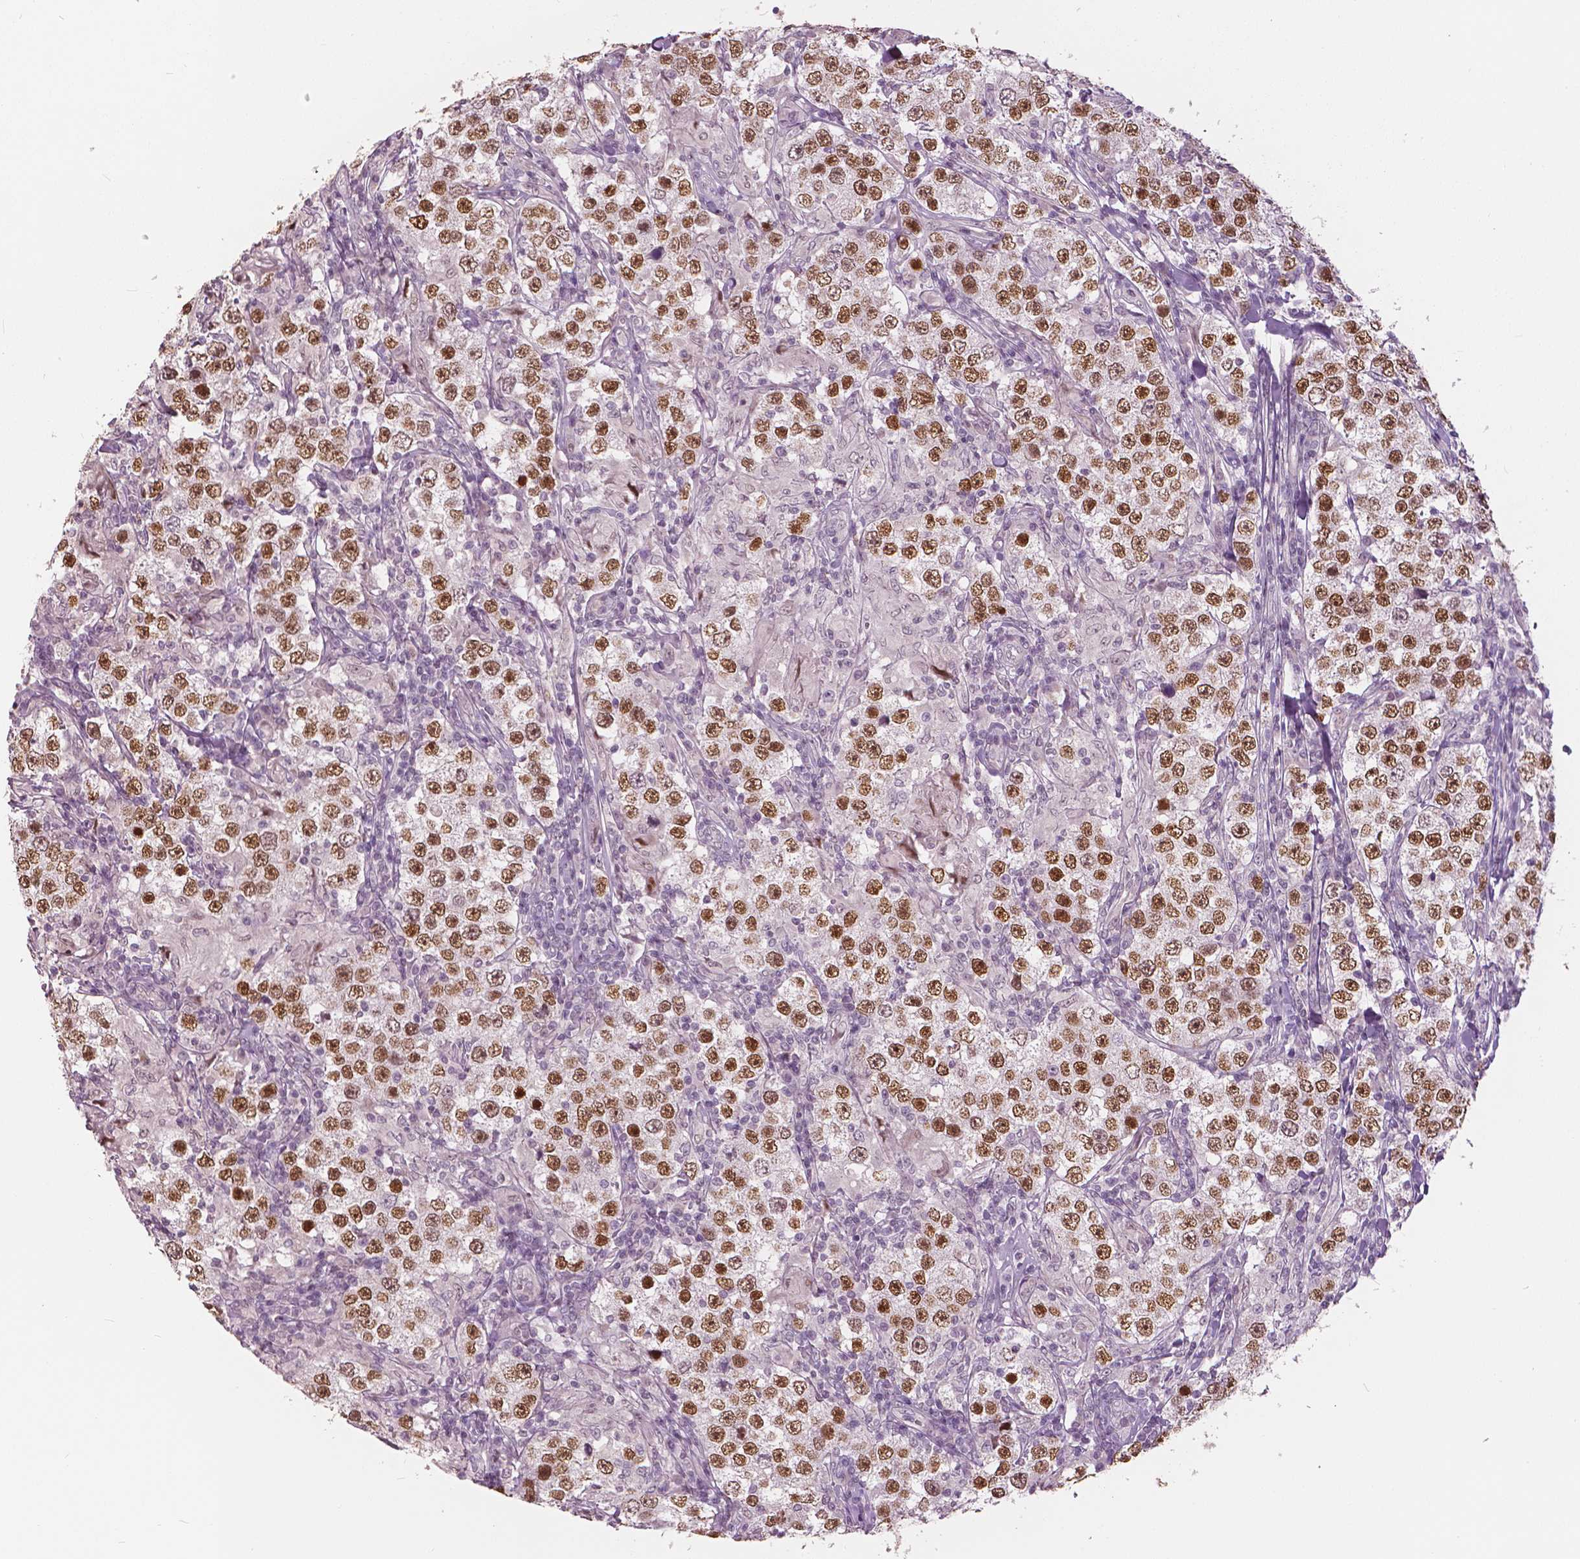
{"staining": {"intensity": "moderate", "quantity": ">75%", "location": "nuclear"}, "tissue": "testis cancer", "cell_type": "Tumor cells", "image_type": "cancer", "snomed": [{"axis": "morphology", "description": "Seminoma, NOS"}, {"axis": "morphology", "description": "Carcinoma, Embryonal, NOS"}, {"axis": "topography", "description": "Testis"}], "caption": "Testis seminoma was stained to show a protein in brown. There is medium levels of moderate nuclear staining in approximately >75% of tumor cells.", "gene": "NANOG", "patient": {"sex": "male", "age": 41}}